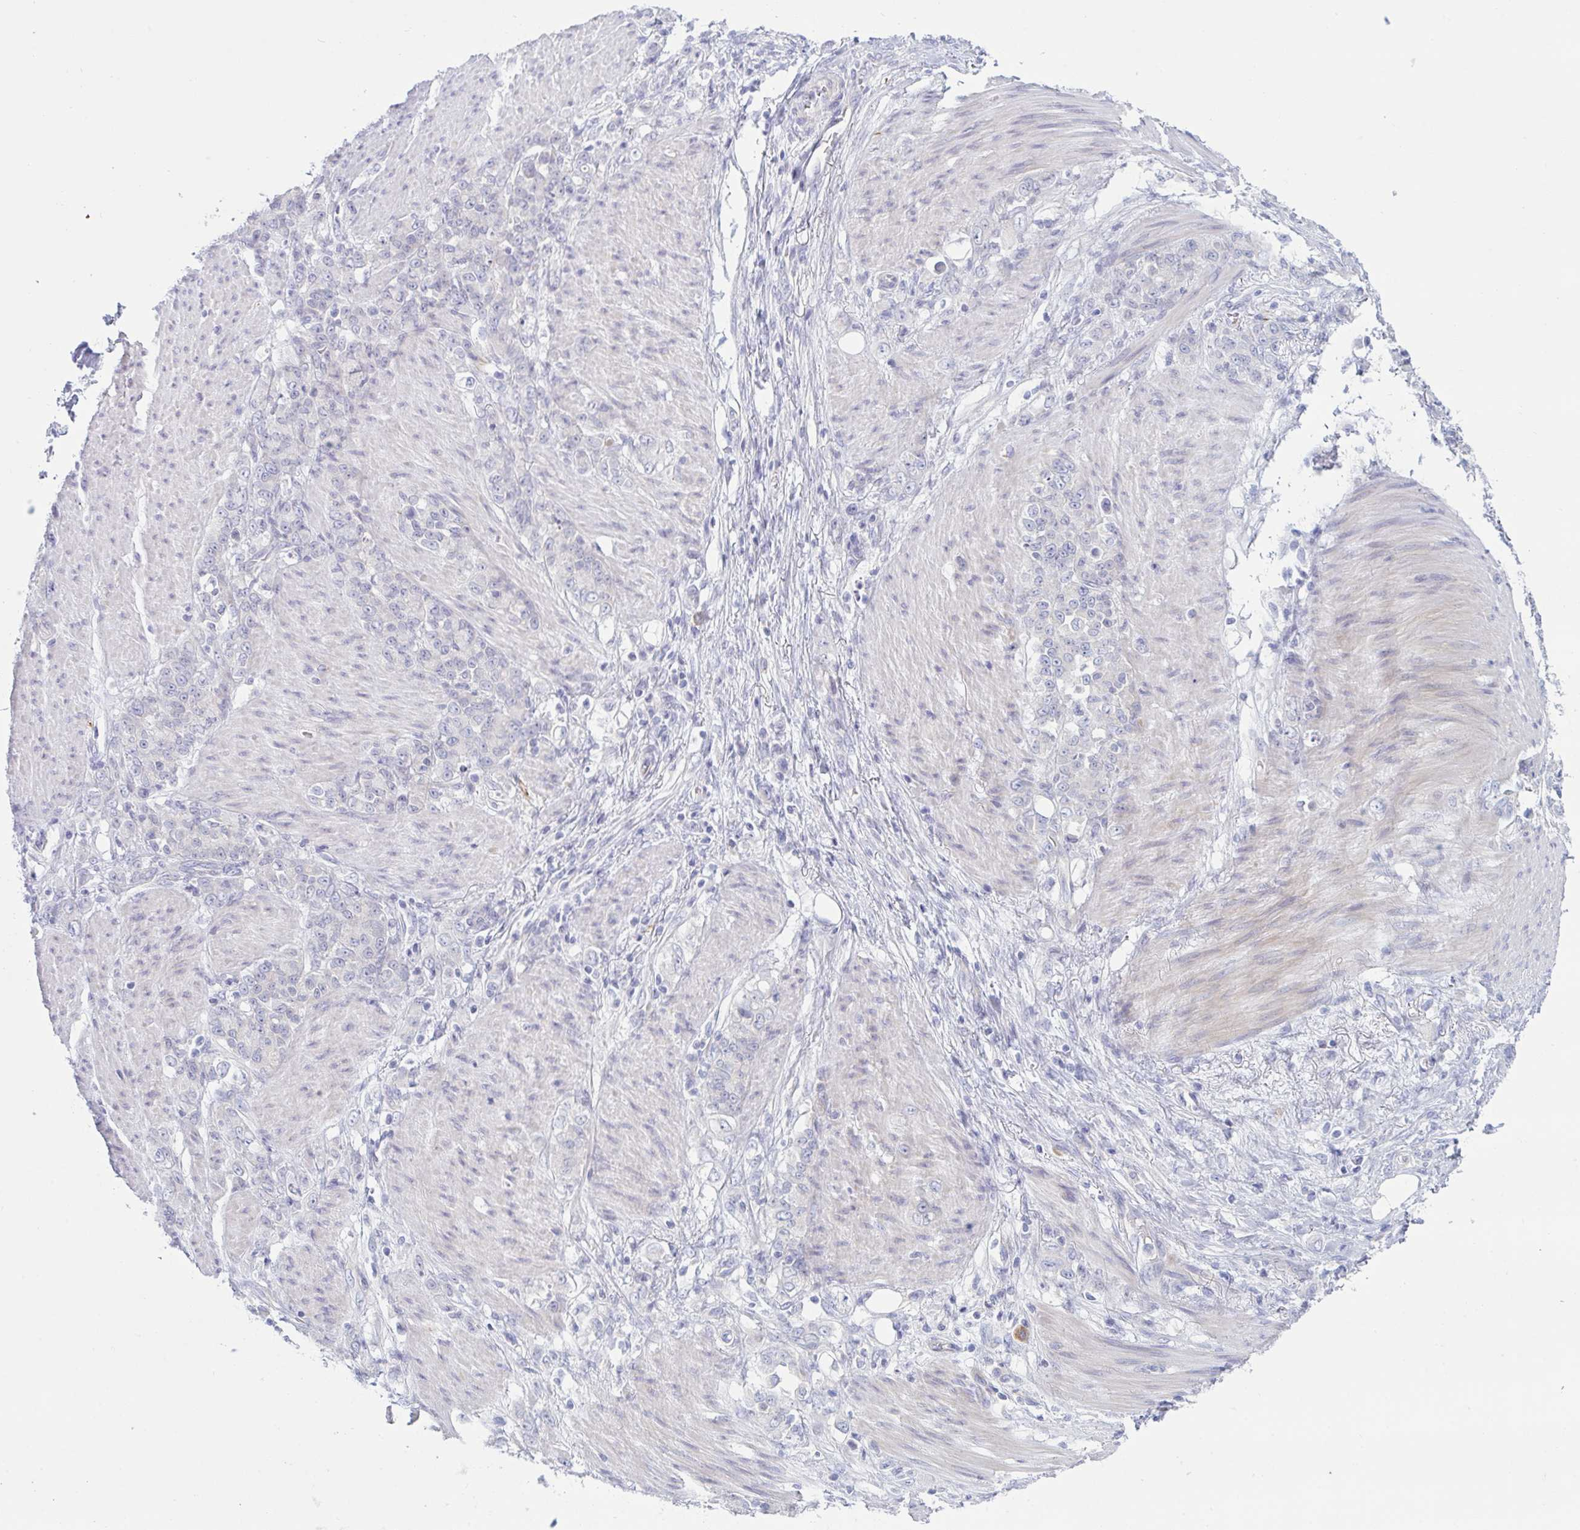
{"staining": {"intensity": "negative", "quantity": "none", "location": "none"}, "tissue": "stomach cancer", "cell_type": "Tumor cells", "image_type": "cancer", "snomed": [{"axis": "morphology", "description": "Adenocarcinoma, NOS"}, {"axis": "topography", "description": "Stomach"}], "caption": "Immunohistochemistry histopathology image of stomach cancer stained for a protein (brown), which exhibits no expression in tumor cells. Nuclei are stained in blue.", "gene": "NAA30", "patient": {"sex": "female", "age": 79}}